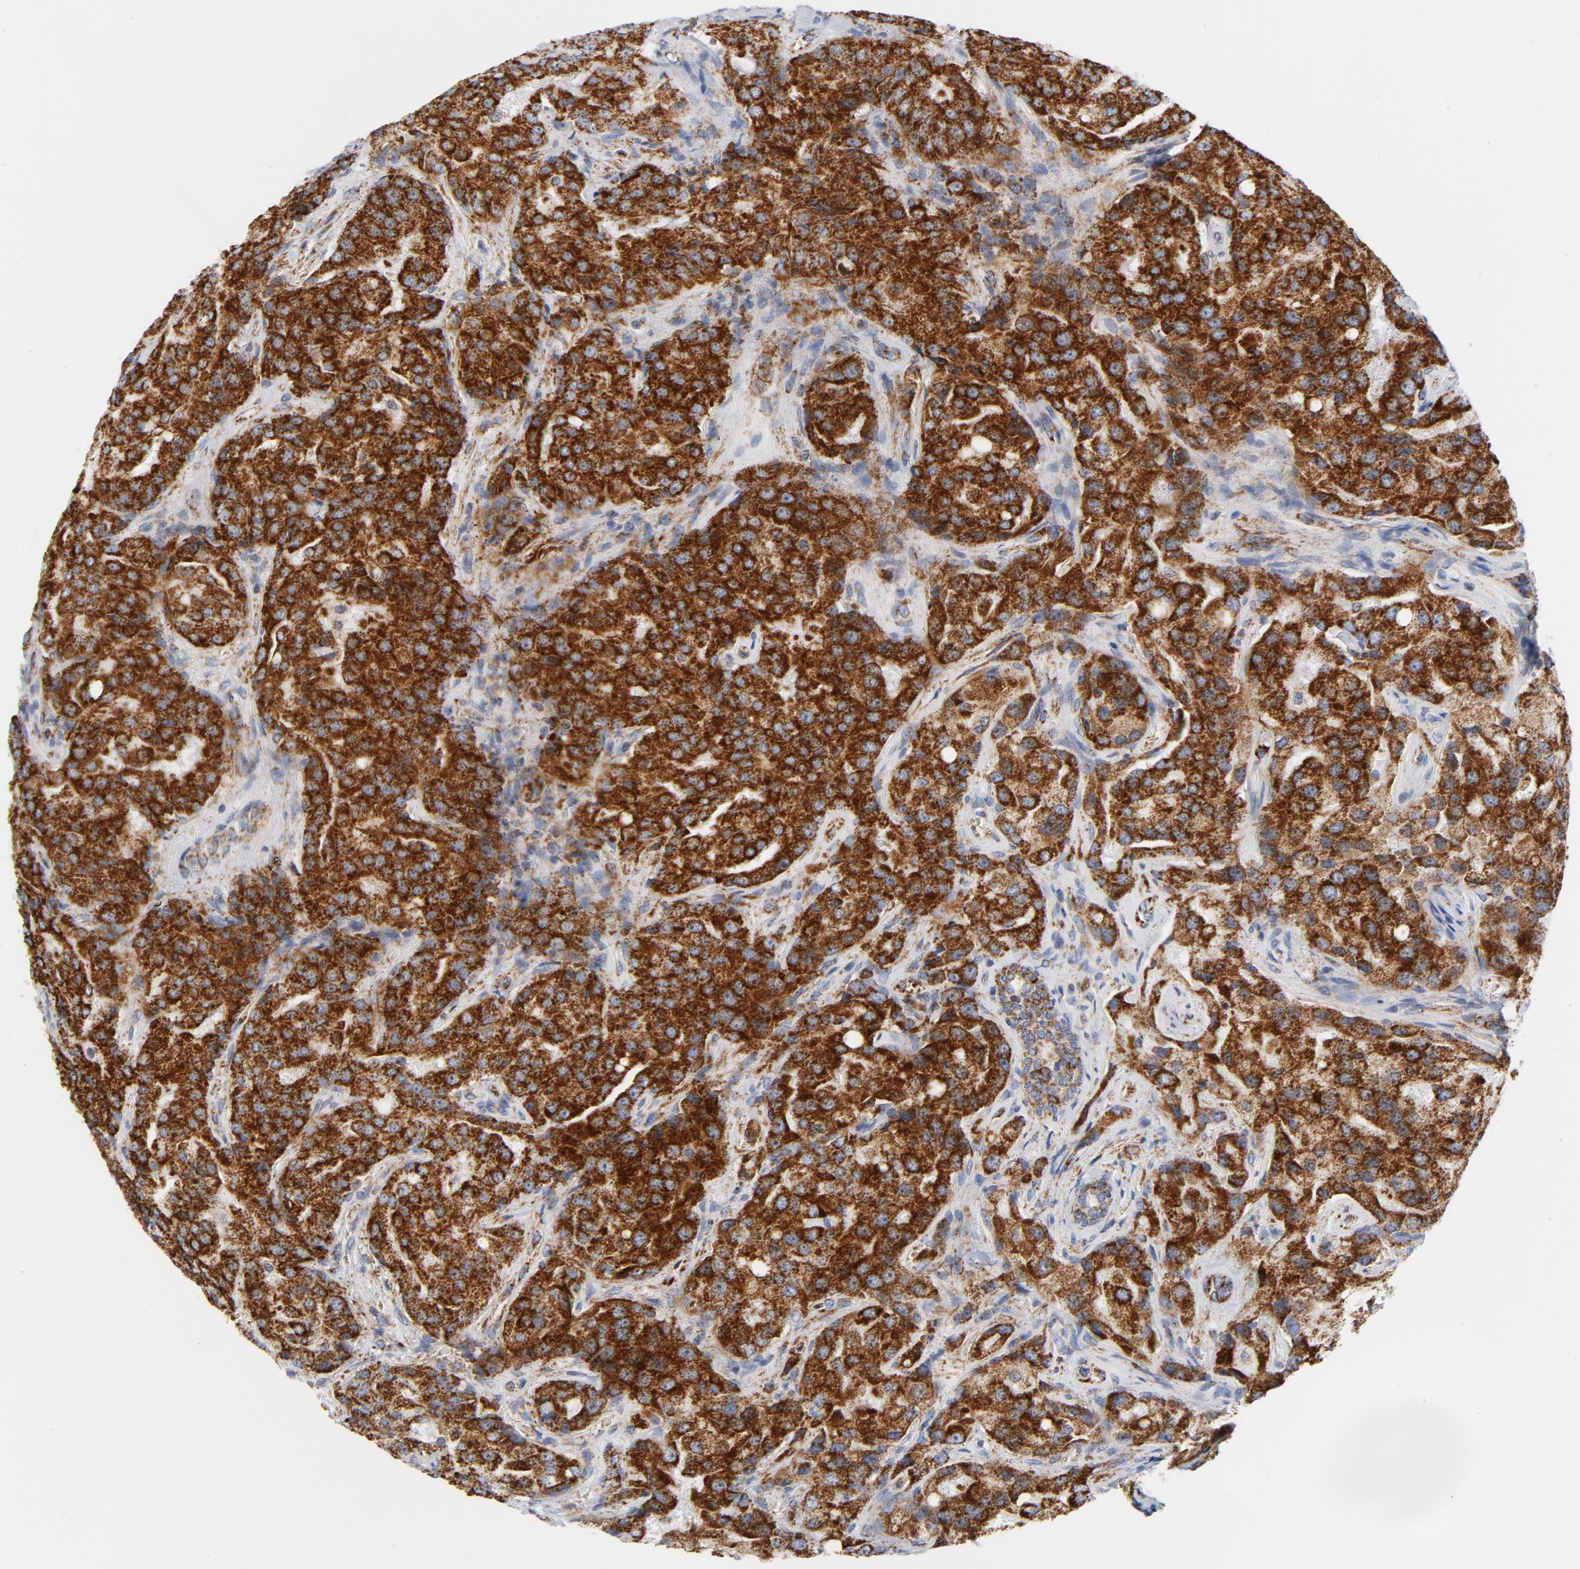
{"staining": {"intensity": "strong", "quantity": ">75%", "location": "cytoplasmic/membranous"}, "tissue": "prostate cancer", "cell_type": "Tumor cells", "image_type": "cancer", "snomed": [{"axis": "morphology", "description": "Adenocarcinoma, High grade"}, {"axis": "topography", "description": "Prostate"}], "caption": "A histopathology image of prostate adenocarcinoma (high-grade) stained for a protein demonstrates strong cytoplasmic/membranous brown staining in tumor cells. The staining was performed using DAB (3,3'-diaminobenzidine), with brown indicating positive protein expression. Nuclei are stained blue with hematoxylin.", "gene": "CYCS", "patient": {"sex": "male", "age": 72}}